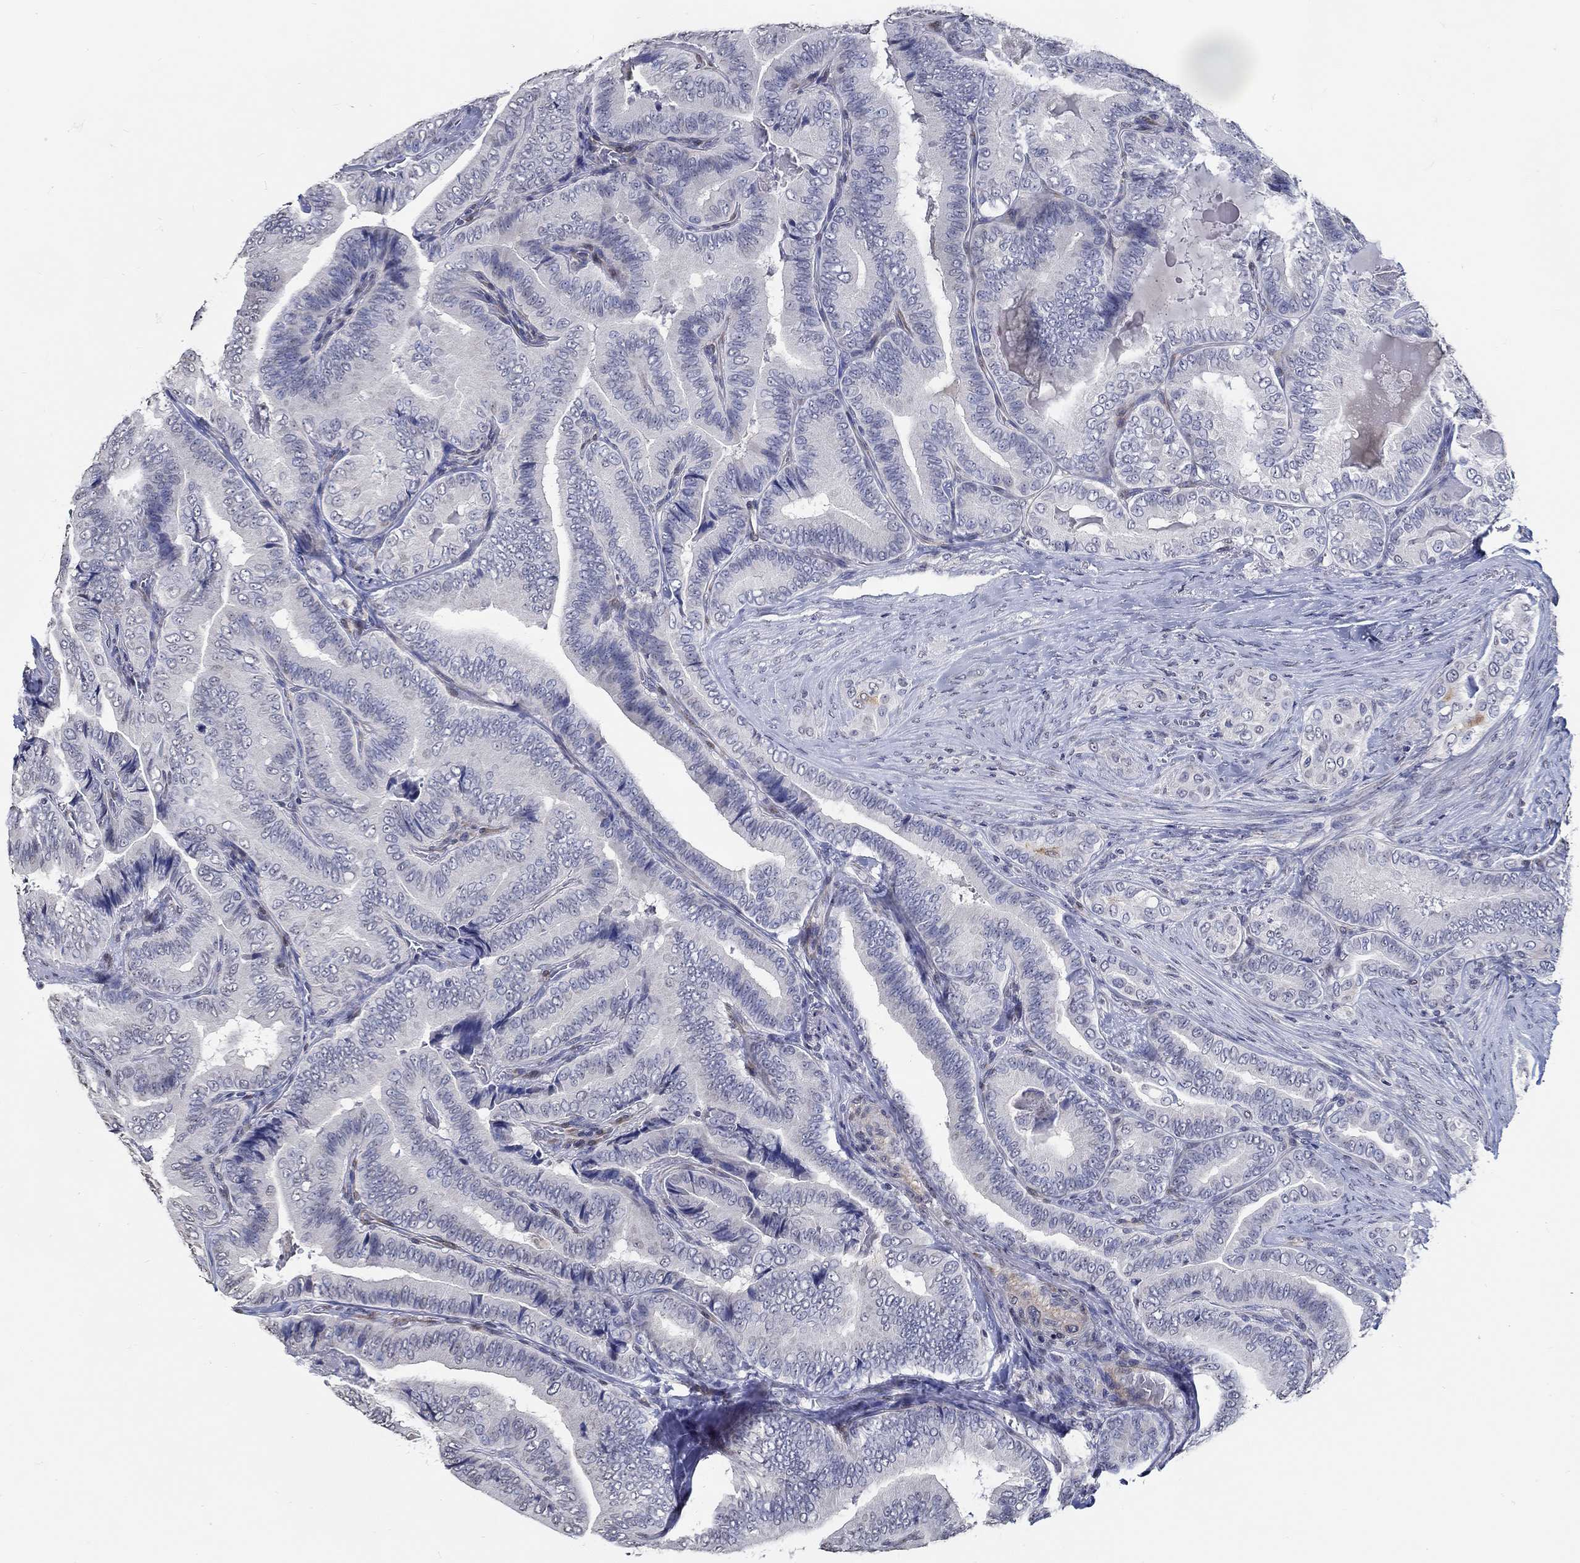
{"staining": {"intensity": "negative", "quantity": "none", "location": "none"}, "tissue": "thyroid cancer", "cell_type": "Tumor cells", "image_type": "cancer", "snomed": [{"axis": "morphology", "description": "Papillary adenocarcinoma, NOS"}, {"axis": "topography", "description": "Thyroid gland"}], "caption": "Immunohistochemistry (IHC) photomicrograph of neoplastic tissue: human thyroid cancer stained with DAB shows no significant protein positivity in tumor cells. The staining is performed using DAB brown chromogen with nuclei counter-stained in using hematoxylin.", "gene": "PDE1B", "patient": {"sex": "male", "age": 61}}